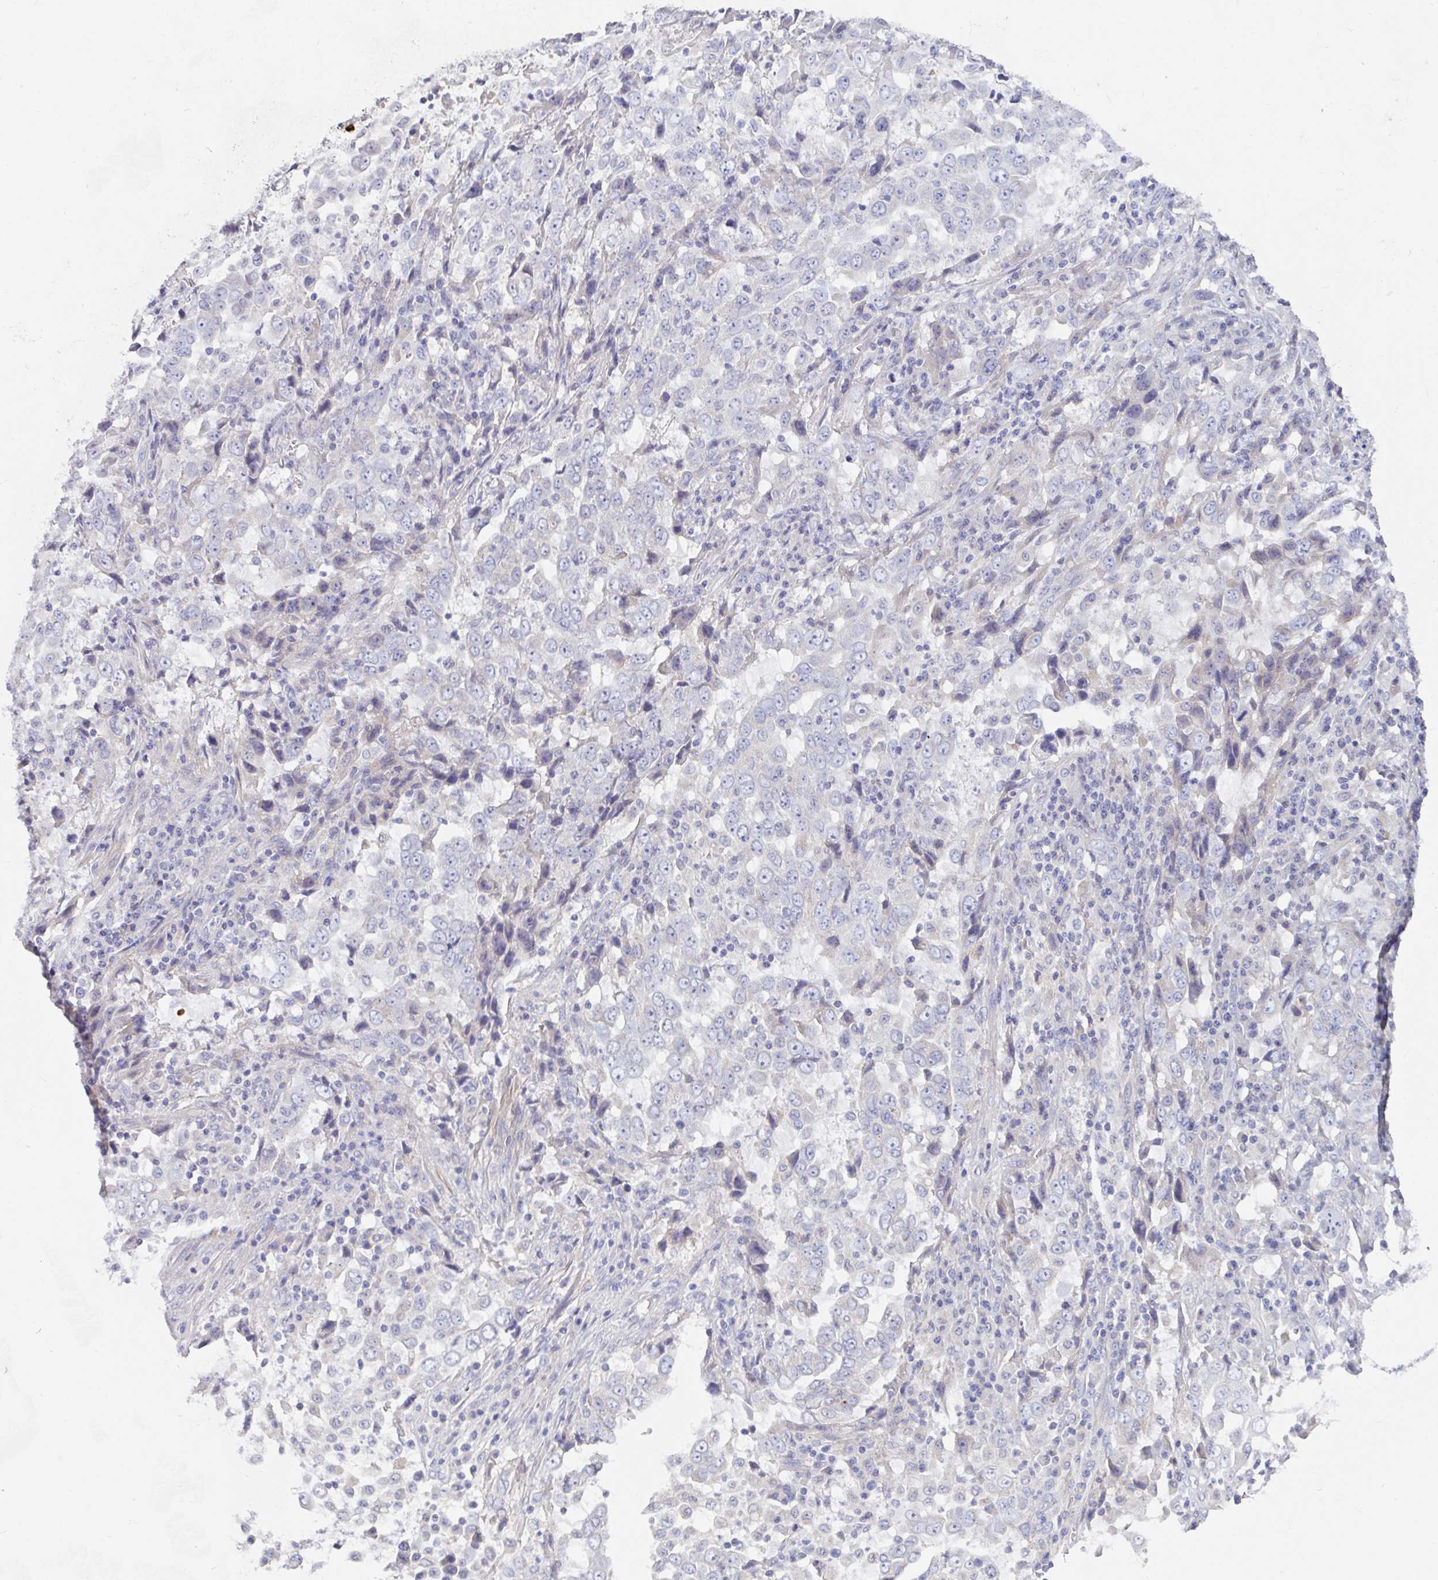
{"staining": {"intensity": "negative", "quantity": "none", "location": "none"}, "tissue": "lung cancer", "cell_type": "Tumor cells", "image_type": "cancer", "snomed": [{"axis": "morphology", "description": "Adenocarcinoma, NOS"}, {"axis": "topography", "description": "Lung"}], "caption": "This is an immunohistochemistry image of adenocarcinoma (lung). There is no staining in tumor cells.", "gene": "ZNF561", "patient": {"sex": "male", "age": 67}}